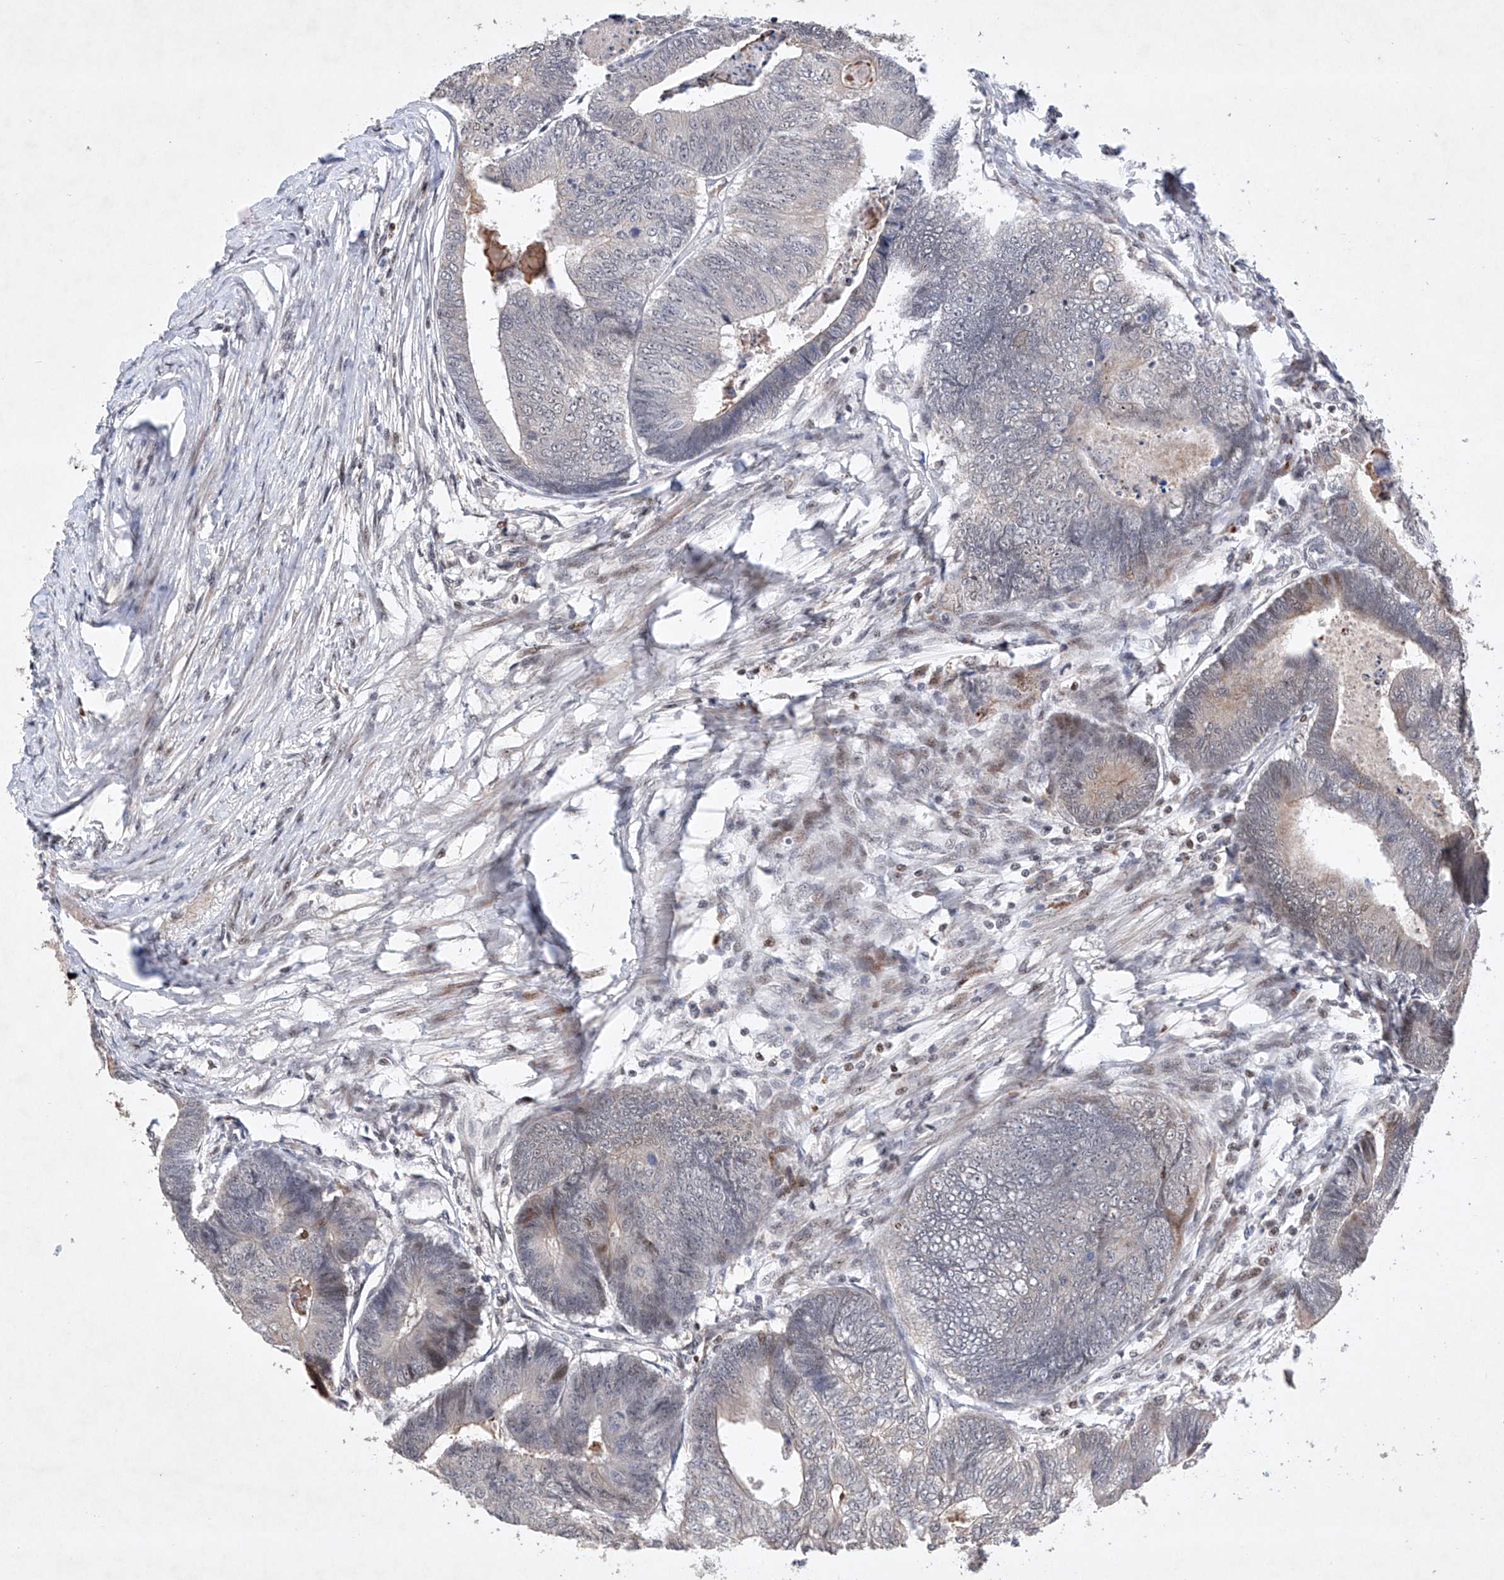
{"staining": {"intensity": "negative", "quantity": "none", "location": "none"}, "tissue": "colorectal cancer", "cell_type": "Tumor cells", "image_type": "cancer", "snomed": [{"axis": "morphology", "description": "Adenocarcinoma, NOS"}, {"axis": "topography", "description": "Colon"}], "caption": "Tumor cells show no significant protein staining in colorectal cancer.", "gene": "AFG1L", "patient": {"sex": "female", "age": 67}}